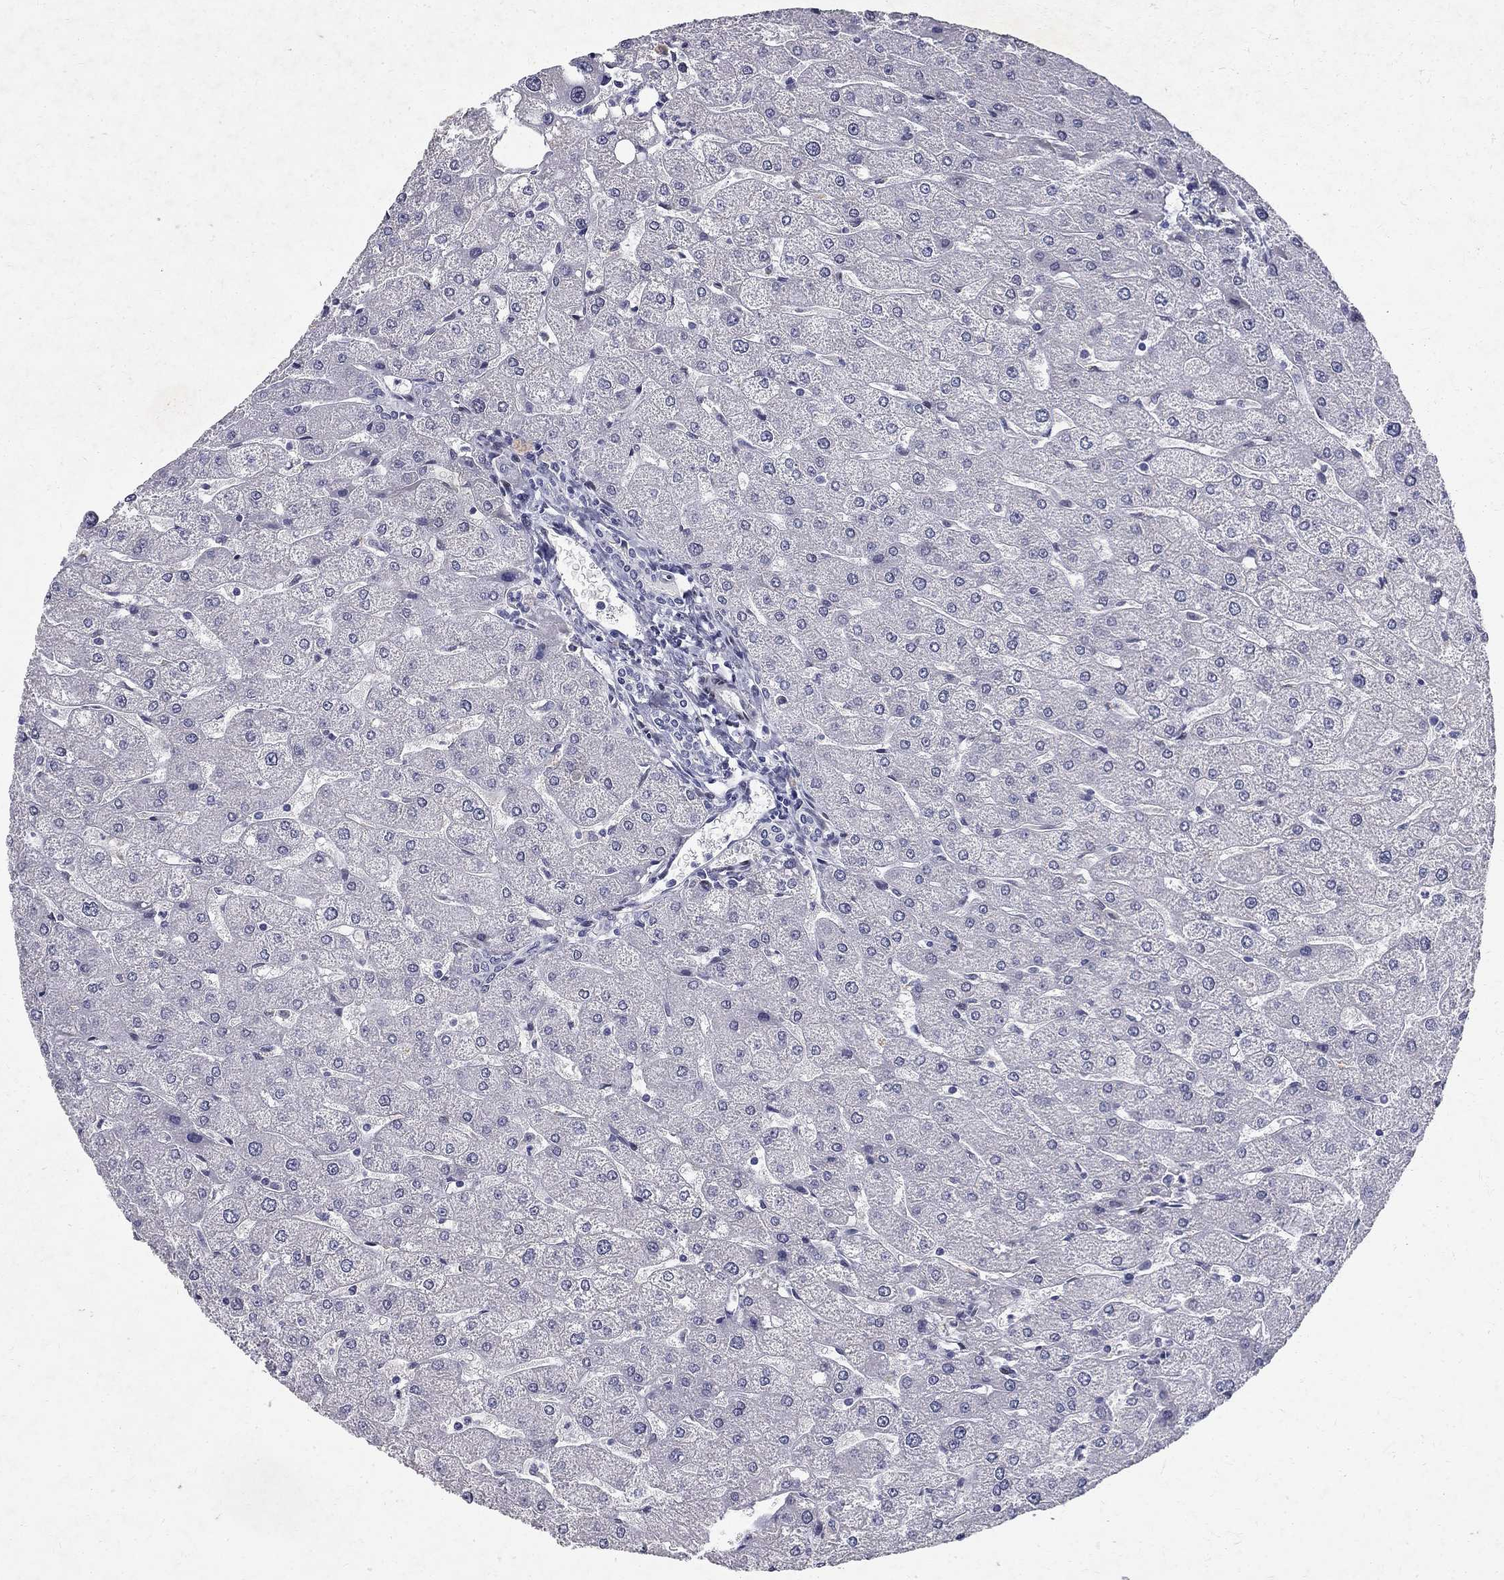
{"staining": {"intensity": "negative", "quantity": "none", "location": "none"}, "tissue": "liver", "cell_type": "Cholangiocytes", "image_type": "normal", "snomed": [{"axis": "morphology", "description": "Normal tissue, NOS"}, {"axis": "topography", "description": "Liver"}], "caption": "The immunohistochemistry photomicrograph has no significant positivity in cholangiocytes of liver.", "gene": "RBFOX1", "patient": {"sex": "male", "age": 67}}